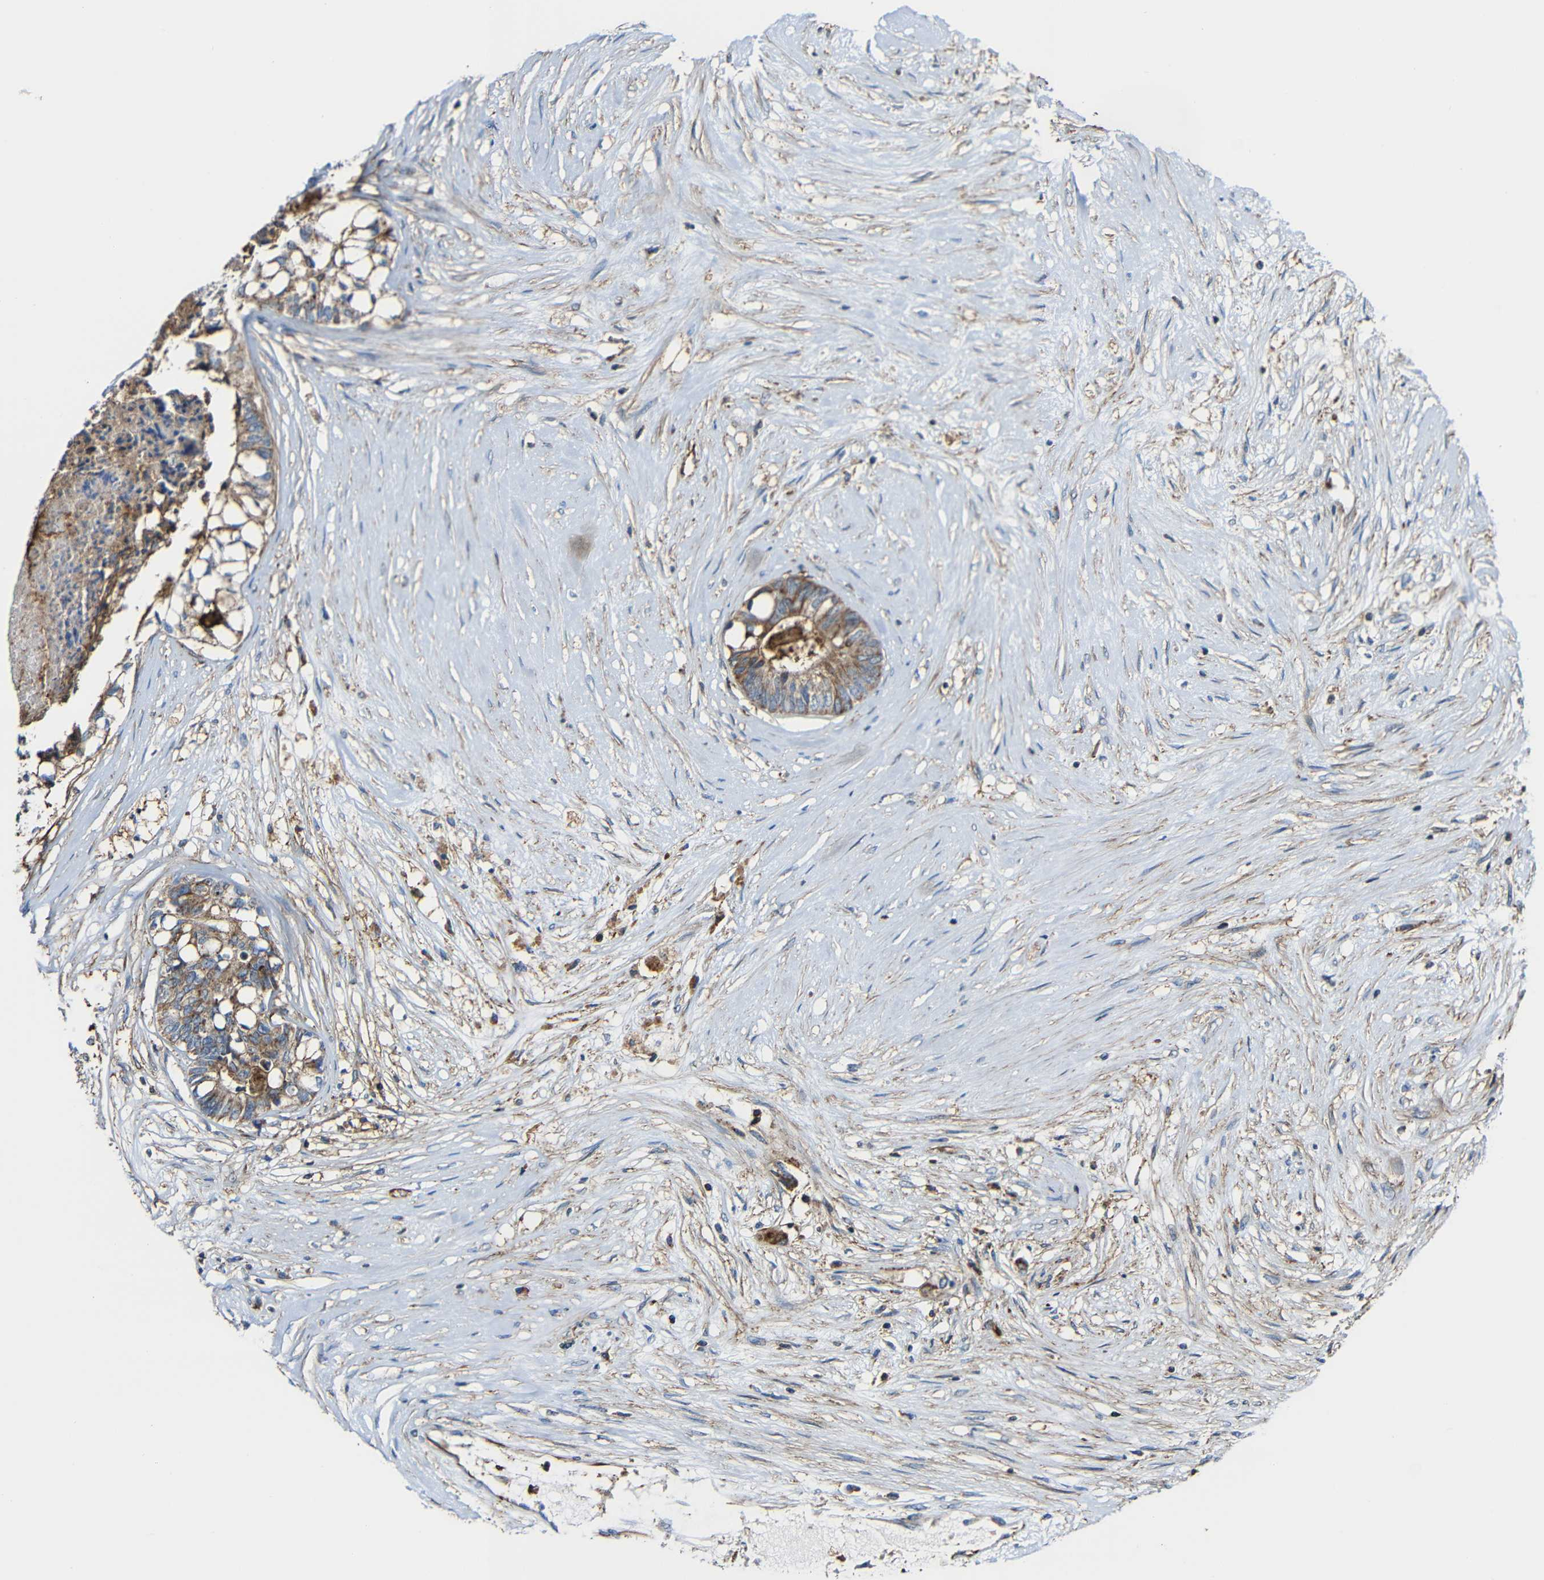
{"staining": {"intensity": "moderate", "quantity": ">75%", "location": "cytoplasmic/membranous"}, "tissue": "colorectal cancer", "cell_type": "Tumor cells", "image_type": "cancer", "snomed": [{"axis": "morphology", "description": "Adenocarcinoma, NOS"}, {"axis": "topography", "description": "Rectum"}], "caption": "Colorectal adenocarcinoma stained with a brown dye reveals moderate cytoplasmic/membranous positive positivity in approximately >75% of tumor cells.", "gene": "IGSF10", "patient": {"sex": "male", "age": 63}}